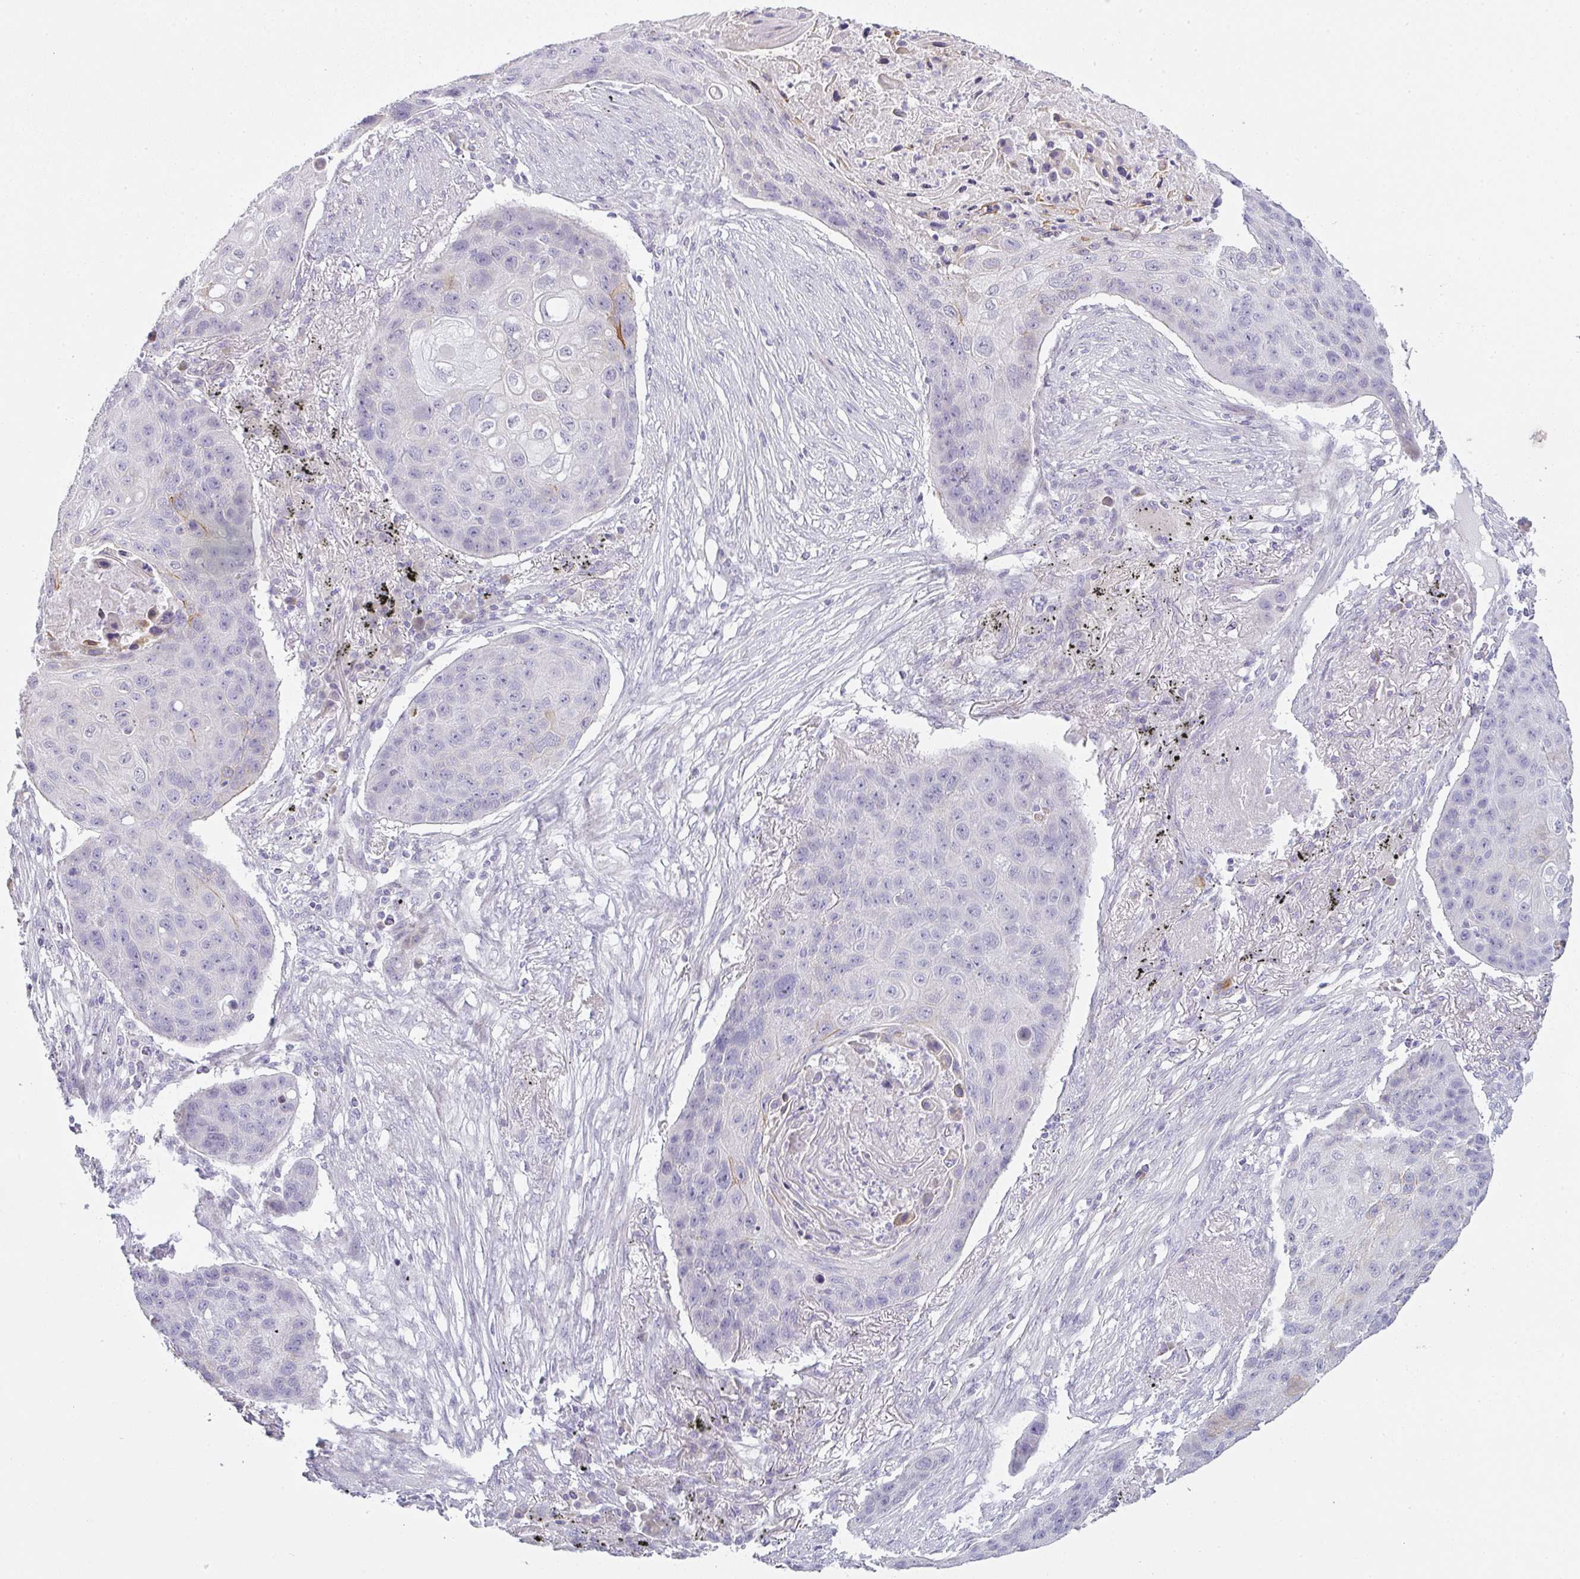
{"staining": {"intensity": "strong", "quantity": "<25%", "location": "cytoplasmic/membranous"}, "tissue": "lung cancer", "cell_type": "Tumor cells", "image_type": "cancer", "snomed": [{"axis": "morphology", "description": "Squamous cell carcinoma, NOS"}, {"axis": "topography", "description": "Lung"}], "caption": "The histopathology image shows staining of squamous cell carcinoma (lung), revealing strong cytoplasmic/membranous protein expression (brown color) within tumor cells.", "gene": "SIRPB2", "patient": {"sex": "female", "age": 63}}